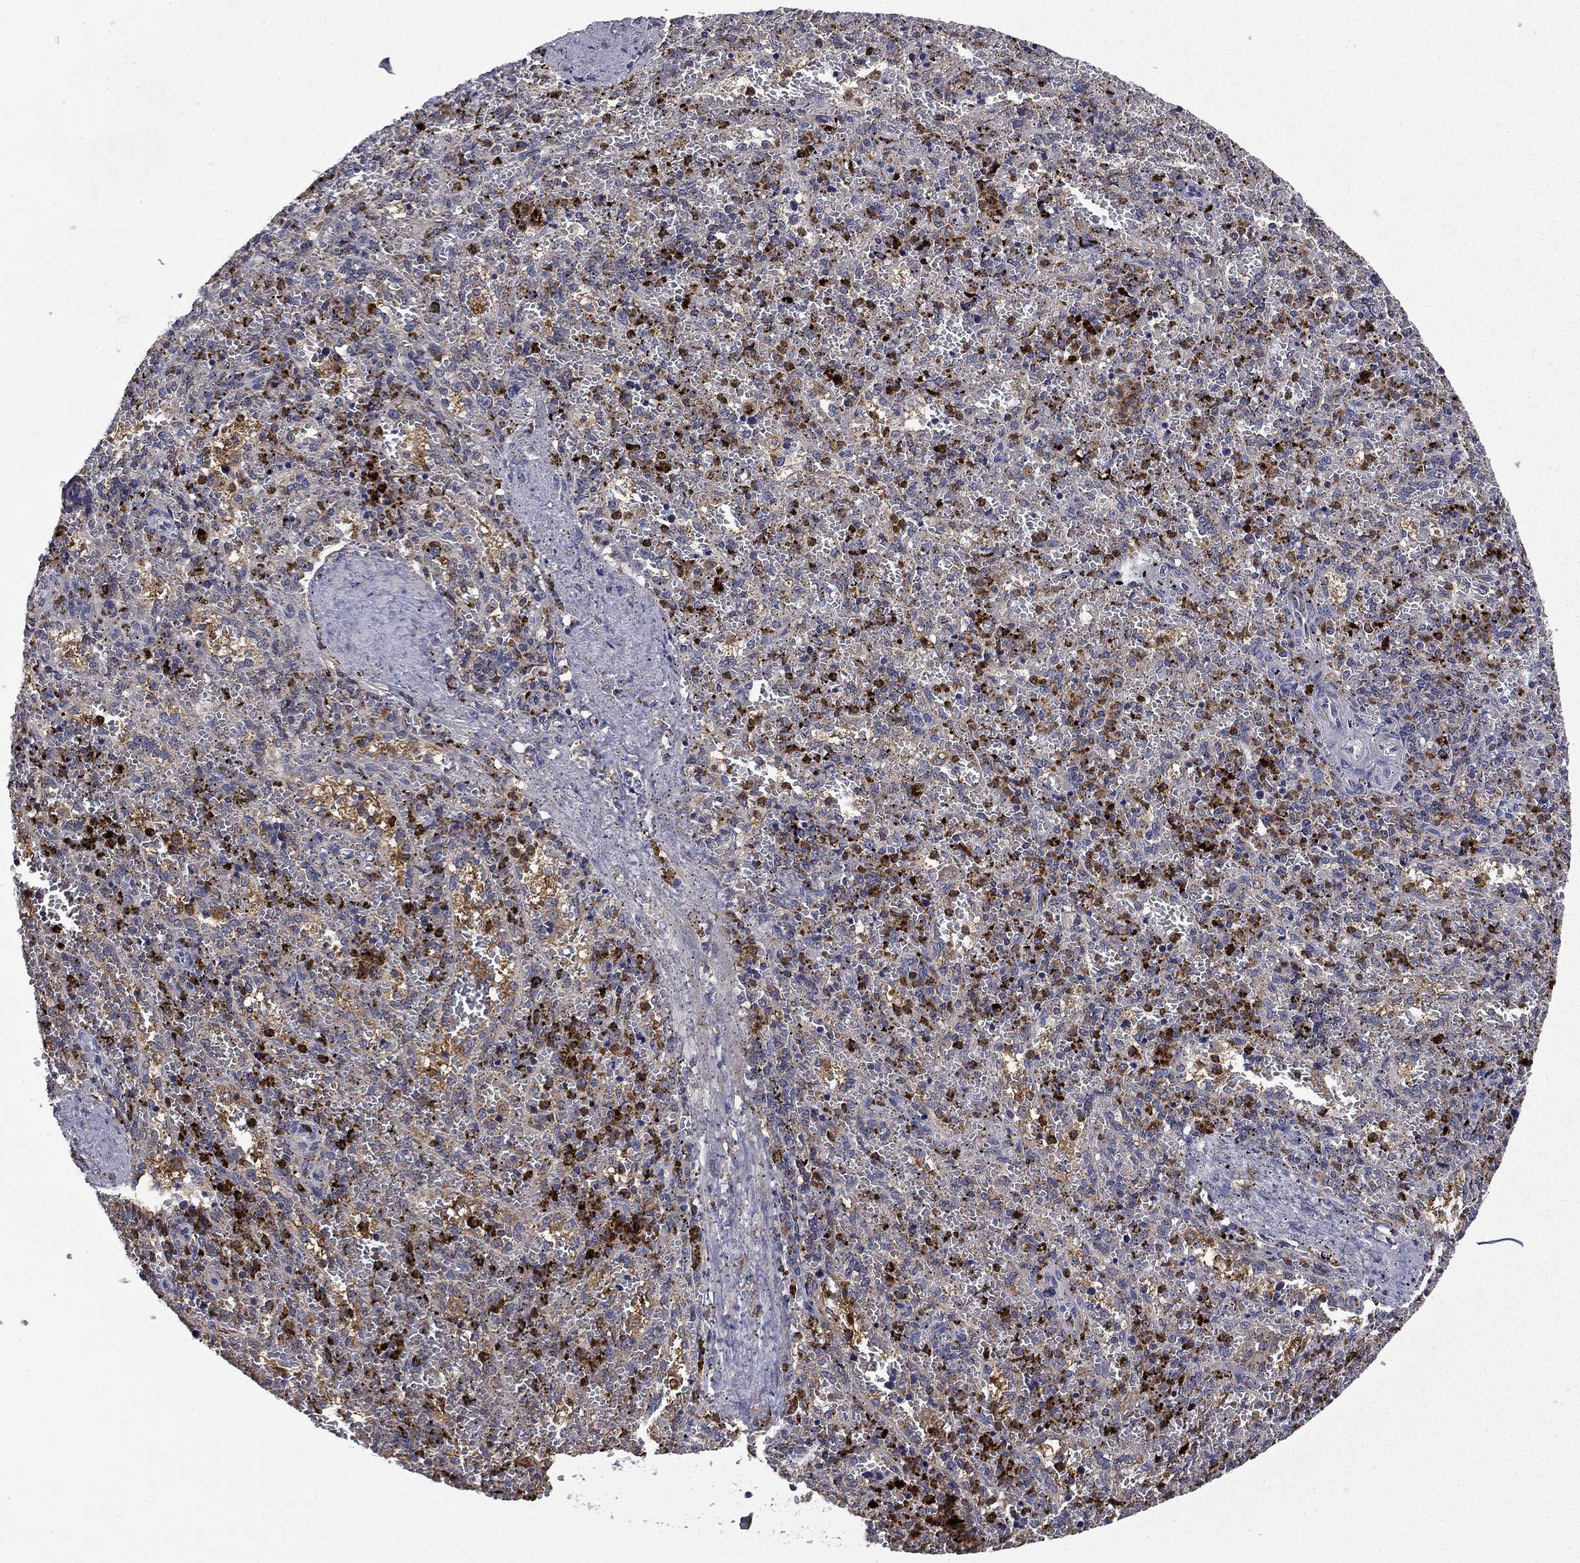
{"staining": {"intensity": "moderate", "quantity": "25%-75%", "location": "cytoplasmic/membranous"}, "tissue": "spleen", "cell_type": "Cells in red pulp", "image_type": "normal", "snomed": [{"axis": "morphology", "description": "Normal tissue, NOS"}, {"axis": "topography", "description": "Spleen"}], "caption": "DAB (3,3'-diaminobenzidine) immunohistochemical staining of benign spleen displays moderate cytoplasmic/membranous protein positivity in approximately 25%-75% of cells in red pulp.", "gene": "CEACAM7", "patient": {"sex": "female", "age": 50}}